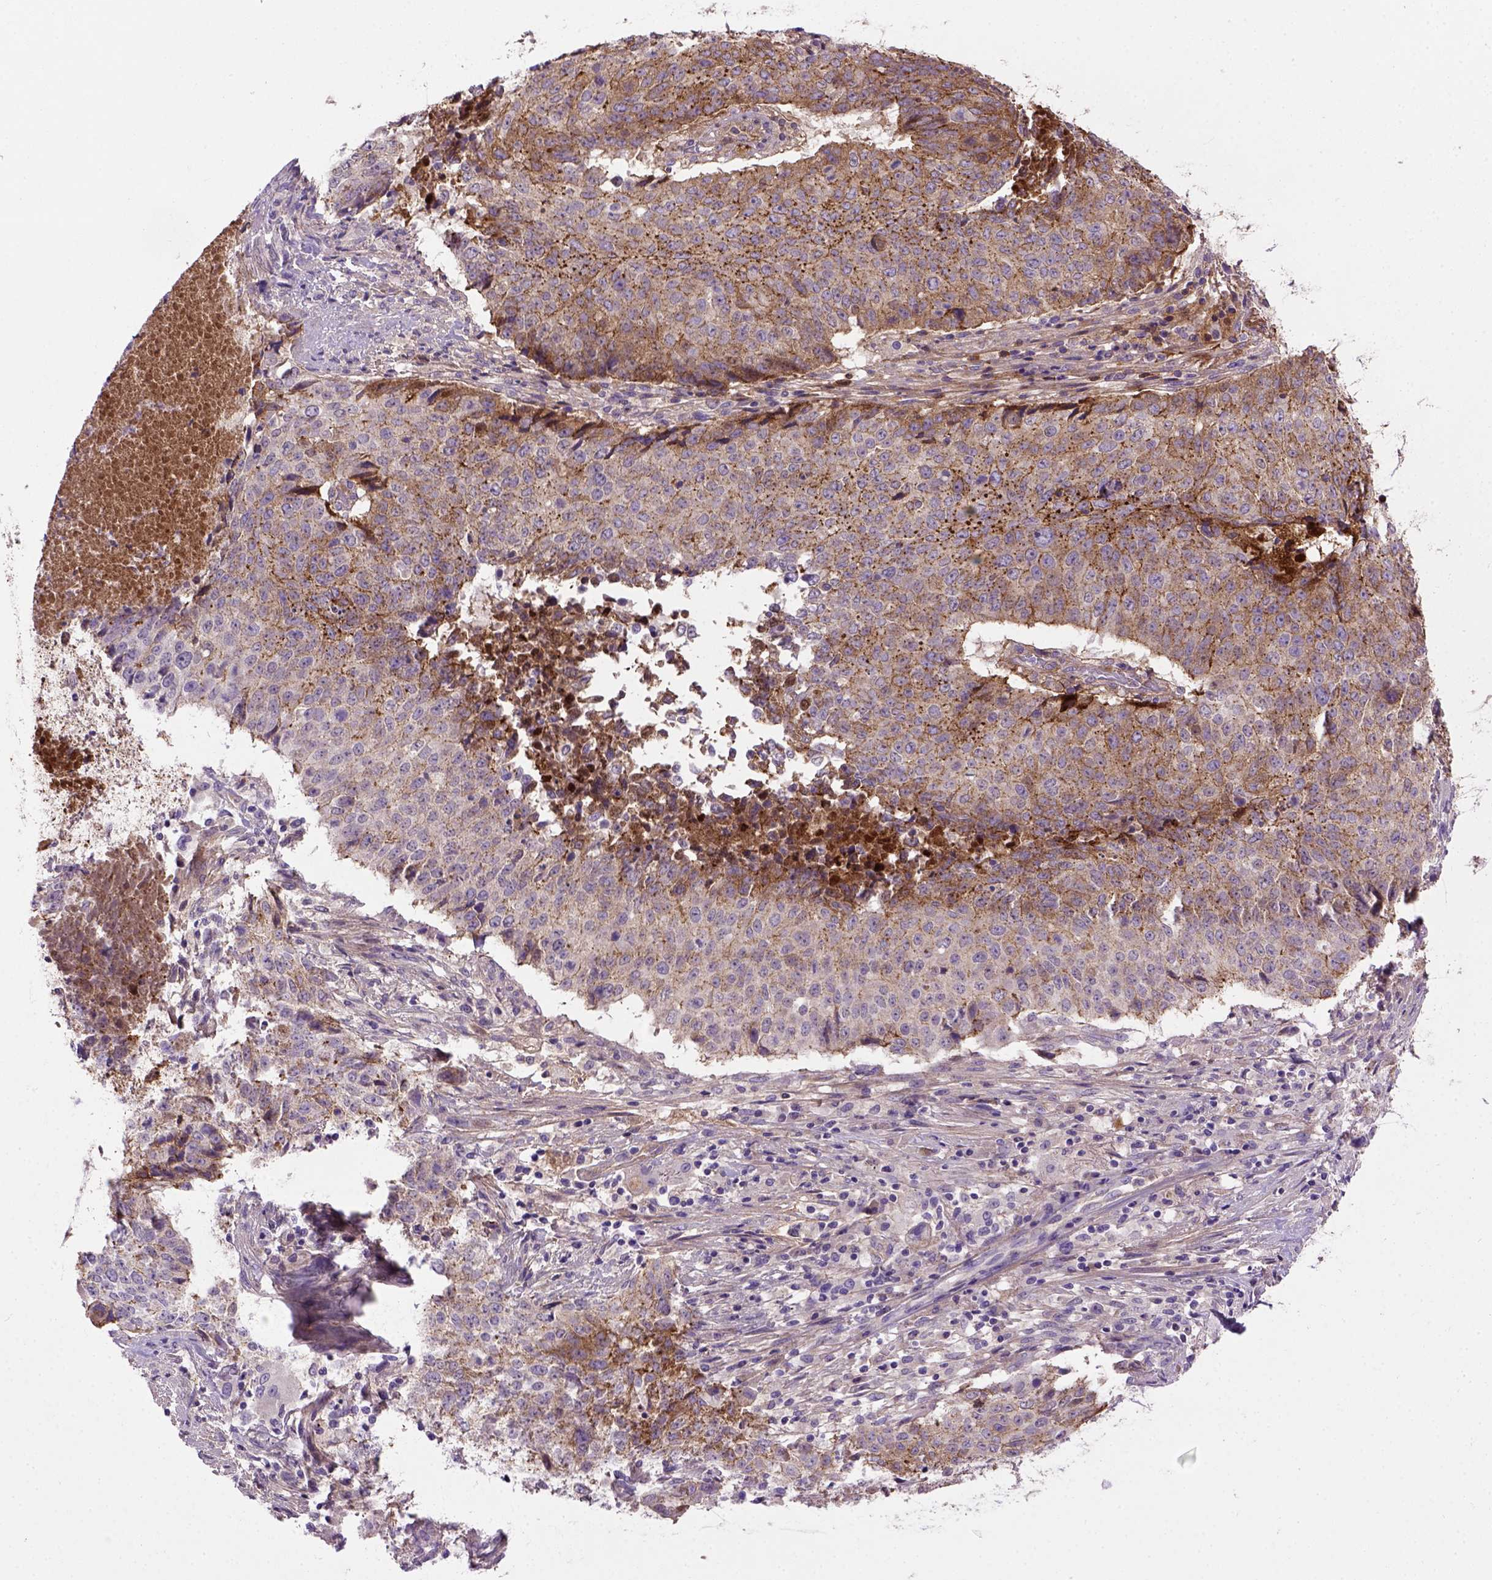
{"staining": {"intensity": "moderate", "quantity": "25%-75%", "location": "cytoplasmic/membranous"}, "tissue": "lung cancer", "cell_type": "Tumor cells", "image_type": "cancer", "snomed": [{"axis": "morphology", "description": "Normal tissue, NOS"}, {"axis": "morphology", "description": "Squamous cell carcinoma, NOS"}, {"axis": "topography", "description": "Bronchus"}, {"axis": "topography", "description": "Lung"}], "caption": "Protein expression analysis of lung cancer (squamous cell carcinoma) exhibits moderate cytoplasmic/membranous positivity in approximately 25%-75% of tumor cells.", "gene": "CDH1", "patient": {"sex": "male", "age": 64}}